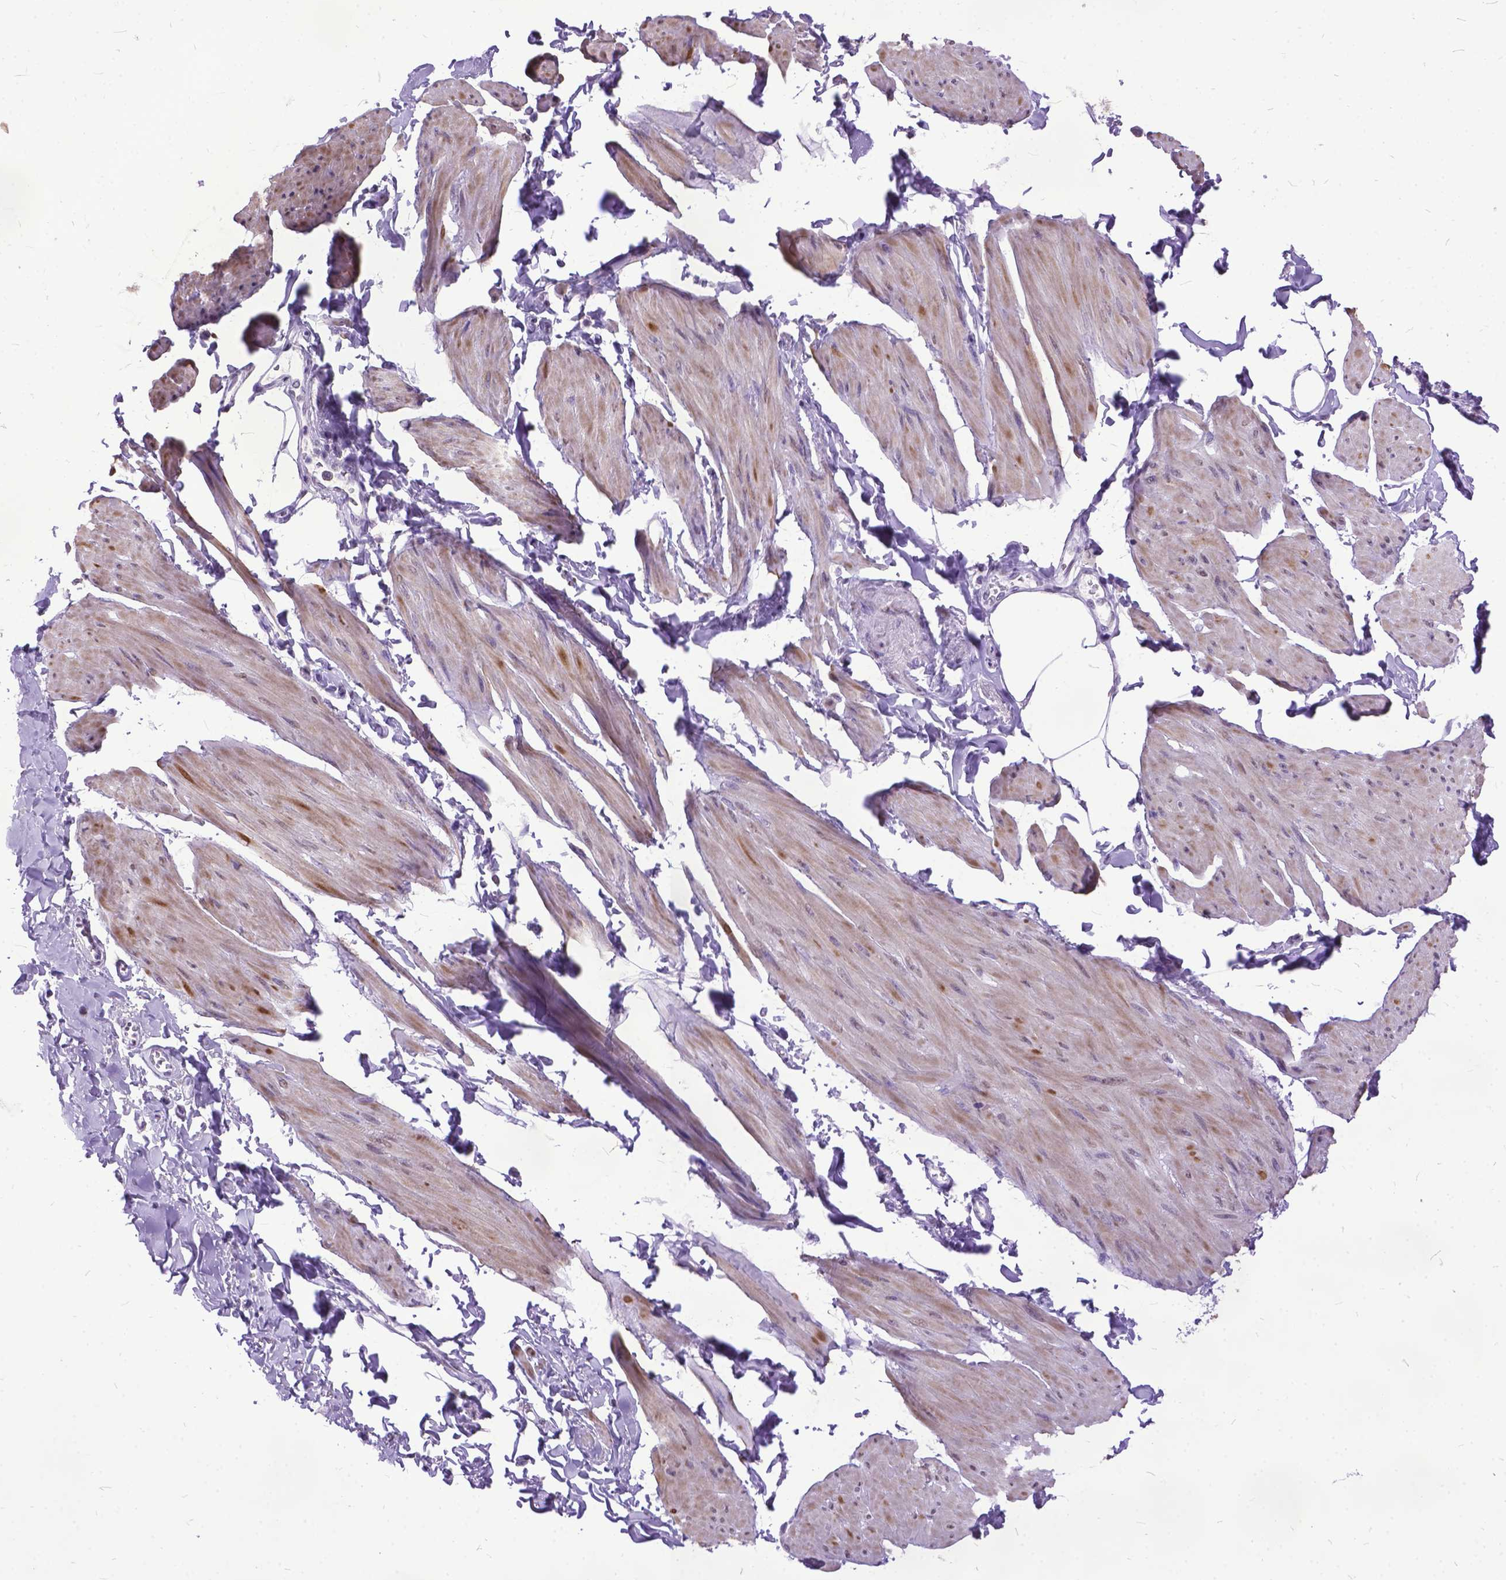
{"staining": {"intensity": "moderate", "quantity": "25%-75%", "location": "cytoplasmic/membranous"}, "tissue": "smooth muscle", "cell_type": "Smooth muscle cells", "image_type": "normal", "snomed": [{"axis": "morphology", "description": "Normal tissue, NOS"}, {"axis": "topography", "description": "Adipose tissue"}, {"axis": "topography", "description": "Smooth muscle"}, {"axis": "topography", "description": "Peripheral nerve tissue"}], "caption": "A brown stain shows moderate cytoplasmic/membranous staining of a protein in smooth muscle cells of normal human smooth muscle.", "gene": "MARCHF10", "patient": {"sex": "male", "age": 83}}